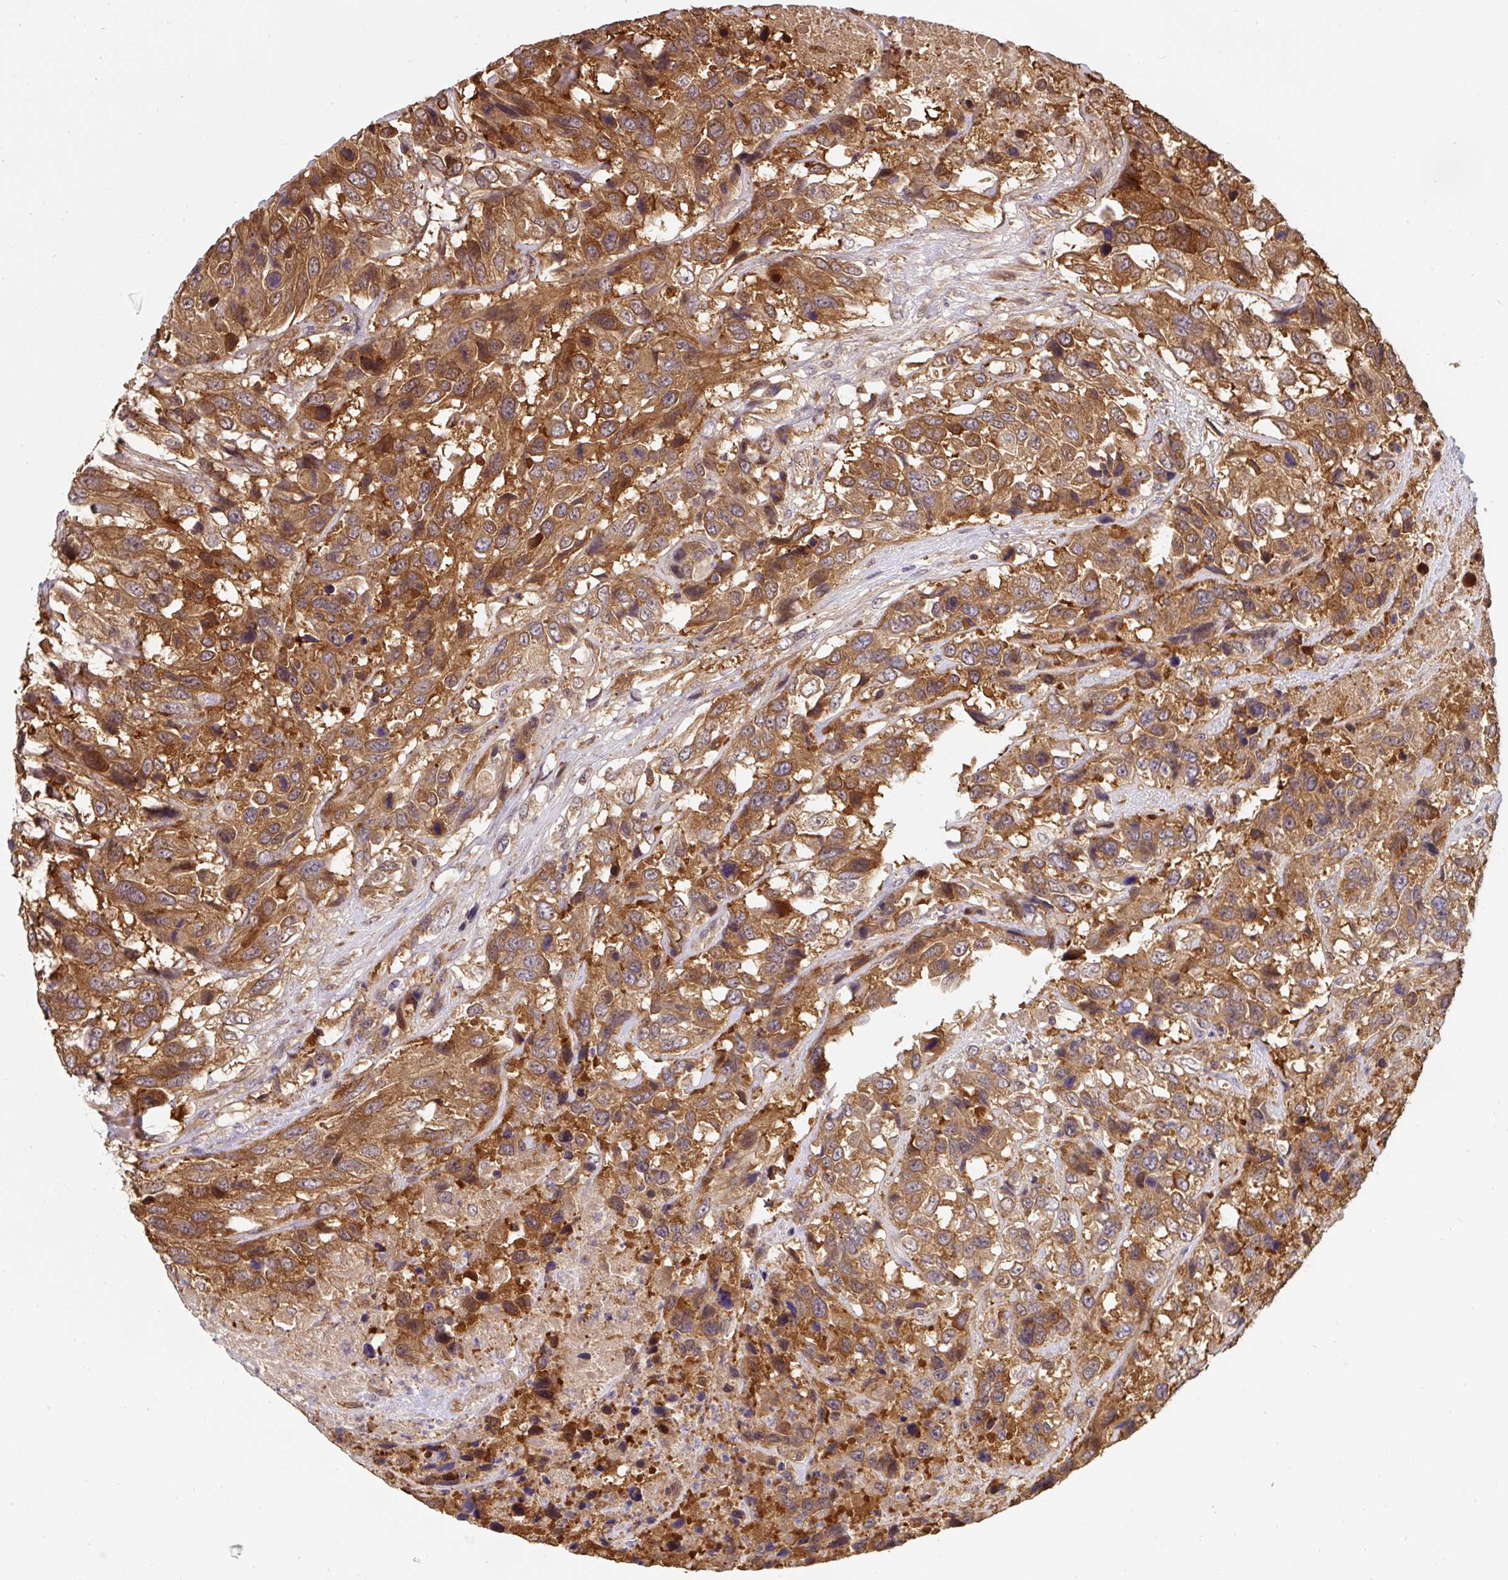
{"staining": {"intensity": "moderate", "quantity": ">75%", "location": "cytoplasmic/membranous,nuclear"}, "tissue": "urothelial cancer", "cell_type": "Tumor cells", "image_type": "cancer", "snomed": [{"axis": "morphology", "description": "Urothelial carcinoma, High grade"}, {"axis": "topography", "description": "Urinary bladder"}], "caption": "Immunohistochemistry image of neoplastic tissue: urothelial cancer stained using immunohistochemistry reveals medium levels of moderate protein expression localized specifically in the cytoplasmic/membranous and nuclear of tumor cells, appearing as a cytoplasmic/membranous and nuclear brown color.", "gene": "ST13", "patient": {"sex": "female", "age": 70}}